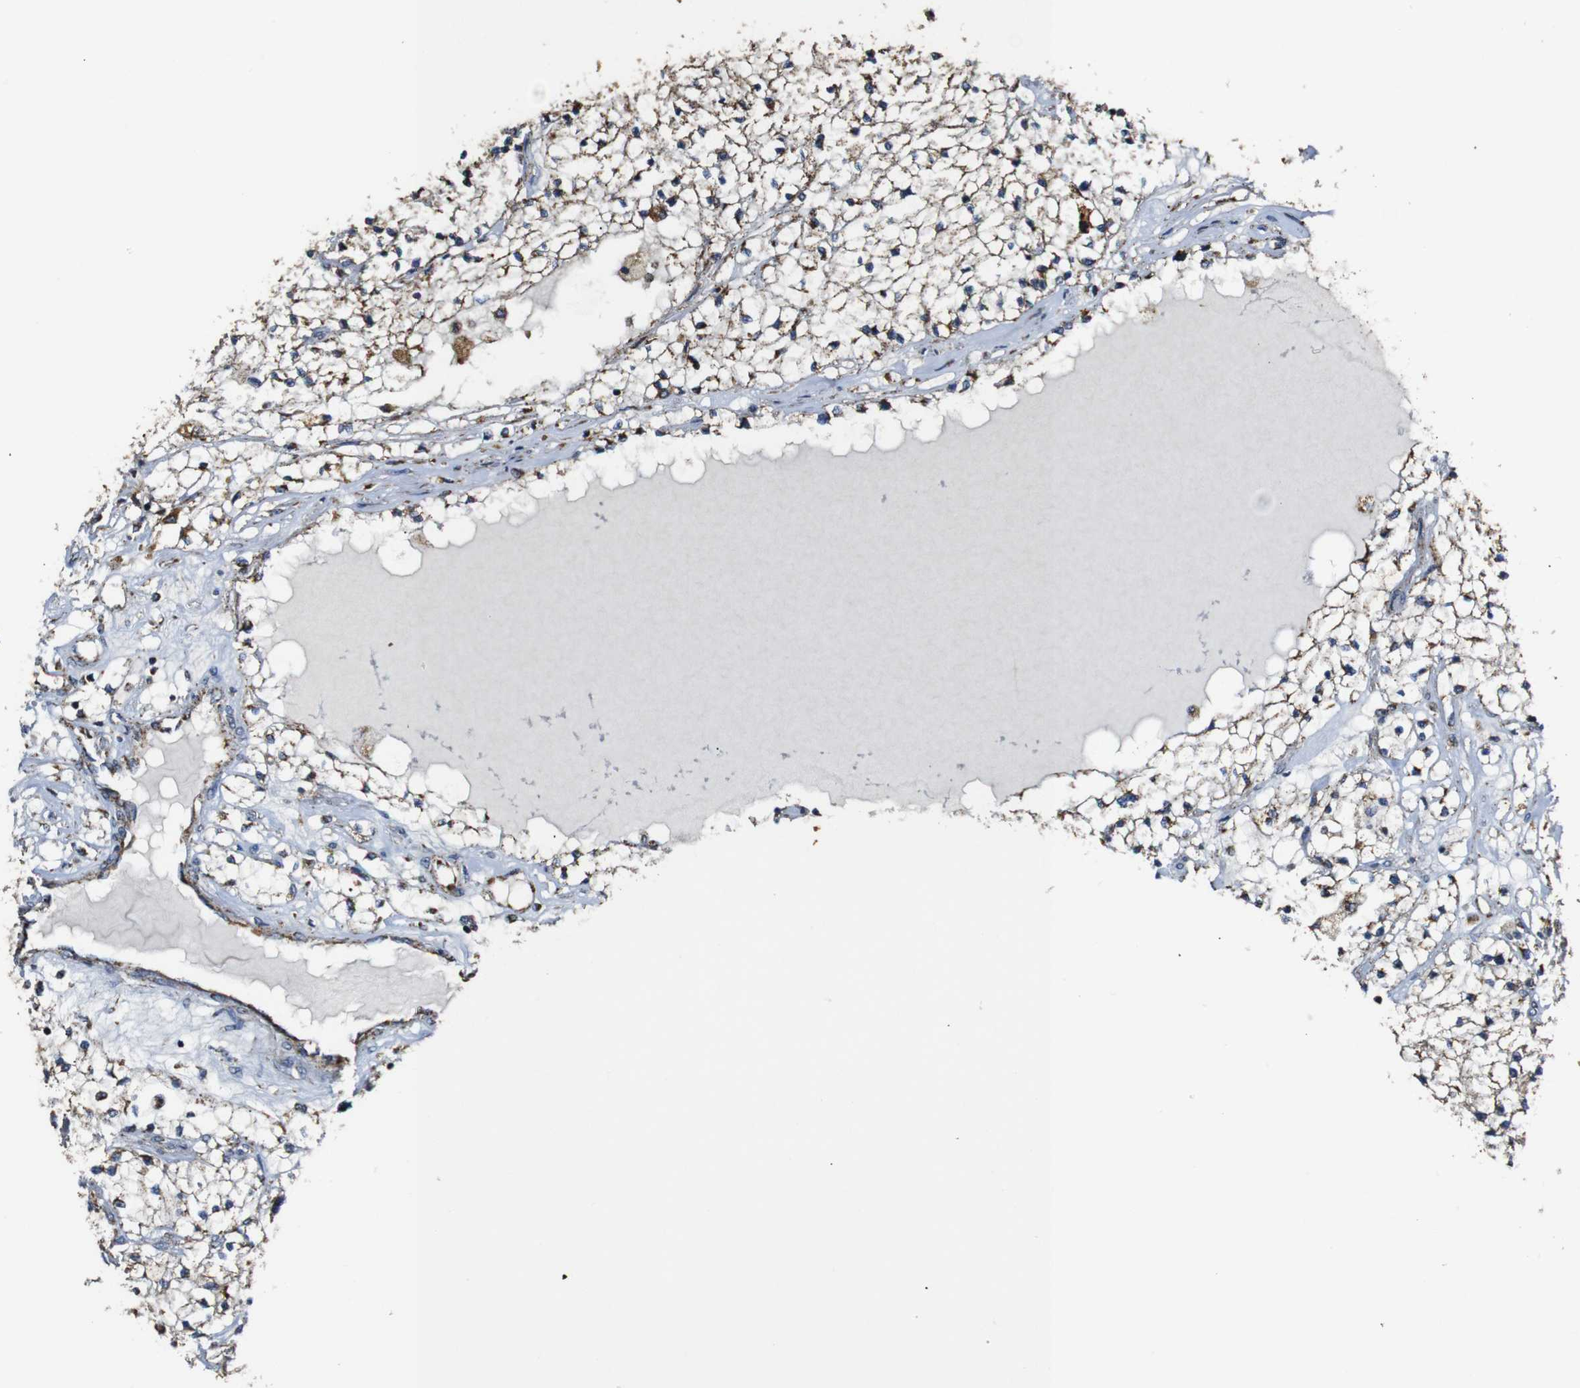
{"staining": {"intensity": "moderate", "quantity": ">75%", "location": "cytoplasmic/membranous"}, "tissue": "renal cancer", "cell_type": "Tumor cells", "image_type": "cancer", "snomed": [{"axis": "morphology", "description": "Adenocarcinoma, NOS"}, {"axis": "topography", "description": "Kidney"}], "caption": "High-magnification brightfield microscopy of renal adenocarcinoma stained with DAB (3,3'-diaminobenzidine) (brown) and counterstained with hematoxylin (blue). tumor cells exhibit moderate cytoplasmic/membranous positivity is seen in approximately>75% of cells.", "gene": "NR3C2", "patient": {"sex": "male", "age": 68}}